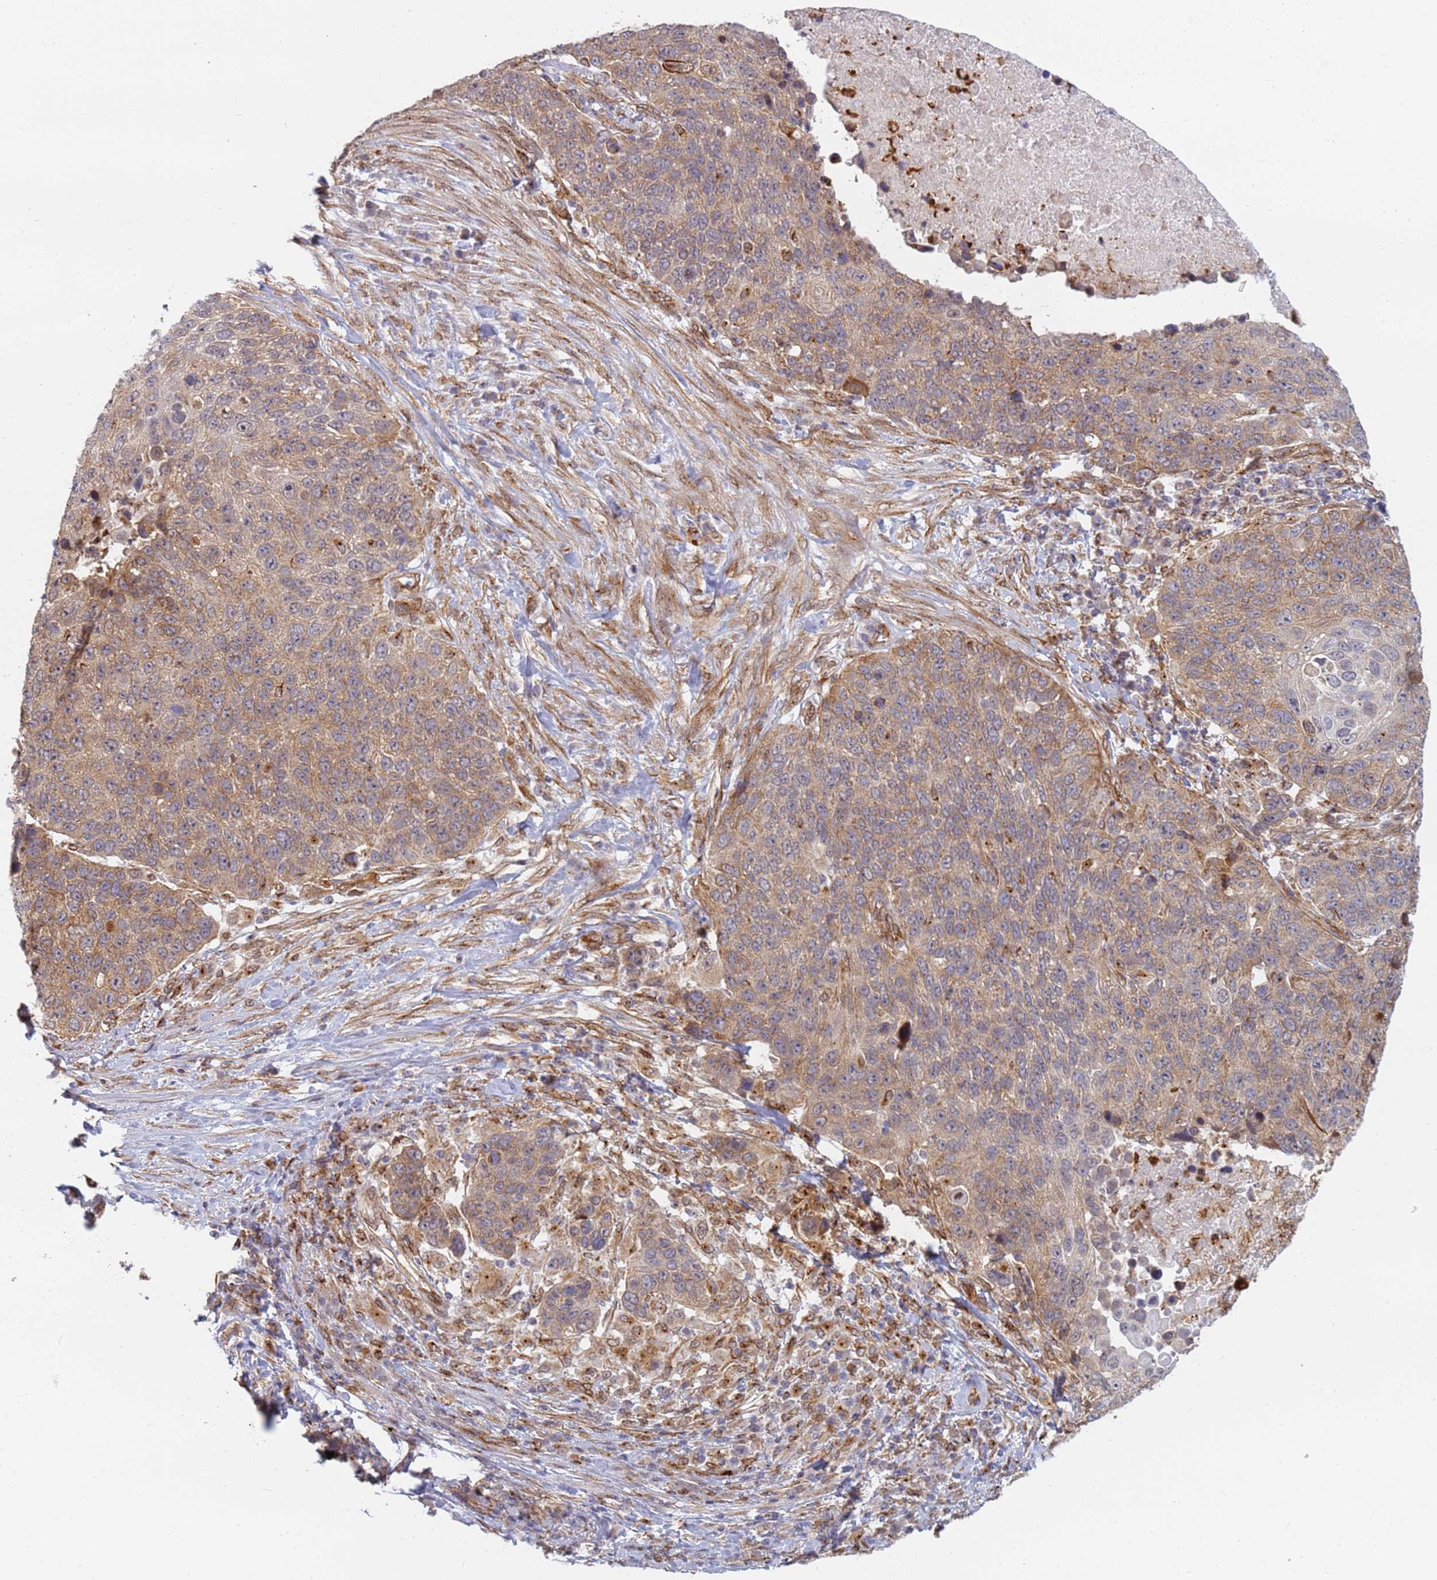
{"staining": {"intensity": "moderate", "quantity": ">75%", "location": "cytoplasmic/membranous"}, "tissue": "lung cancer", "cell_type": "Tumor cells", "image_type": "cancer", "snomed": [{"axis": "morphology", "description": "Normal tissue, NOS"}, {"axis": "morphology", "description": "Squamous cell carcinoma, NOS"}, {"axis": "topography", "description": "Lymph node"}, {"axis": "topography", "description": "Lung"}], "caption": "Tumor cells exhibit medium levels of moderate cytoplasmic/membranous expression in approximately >75% of cells in human squamous cell carcinoma (lung). Nuclei are stained in blue.", "gene": "CEP170", "patient": {"sex": "male", "age": 66}}